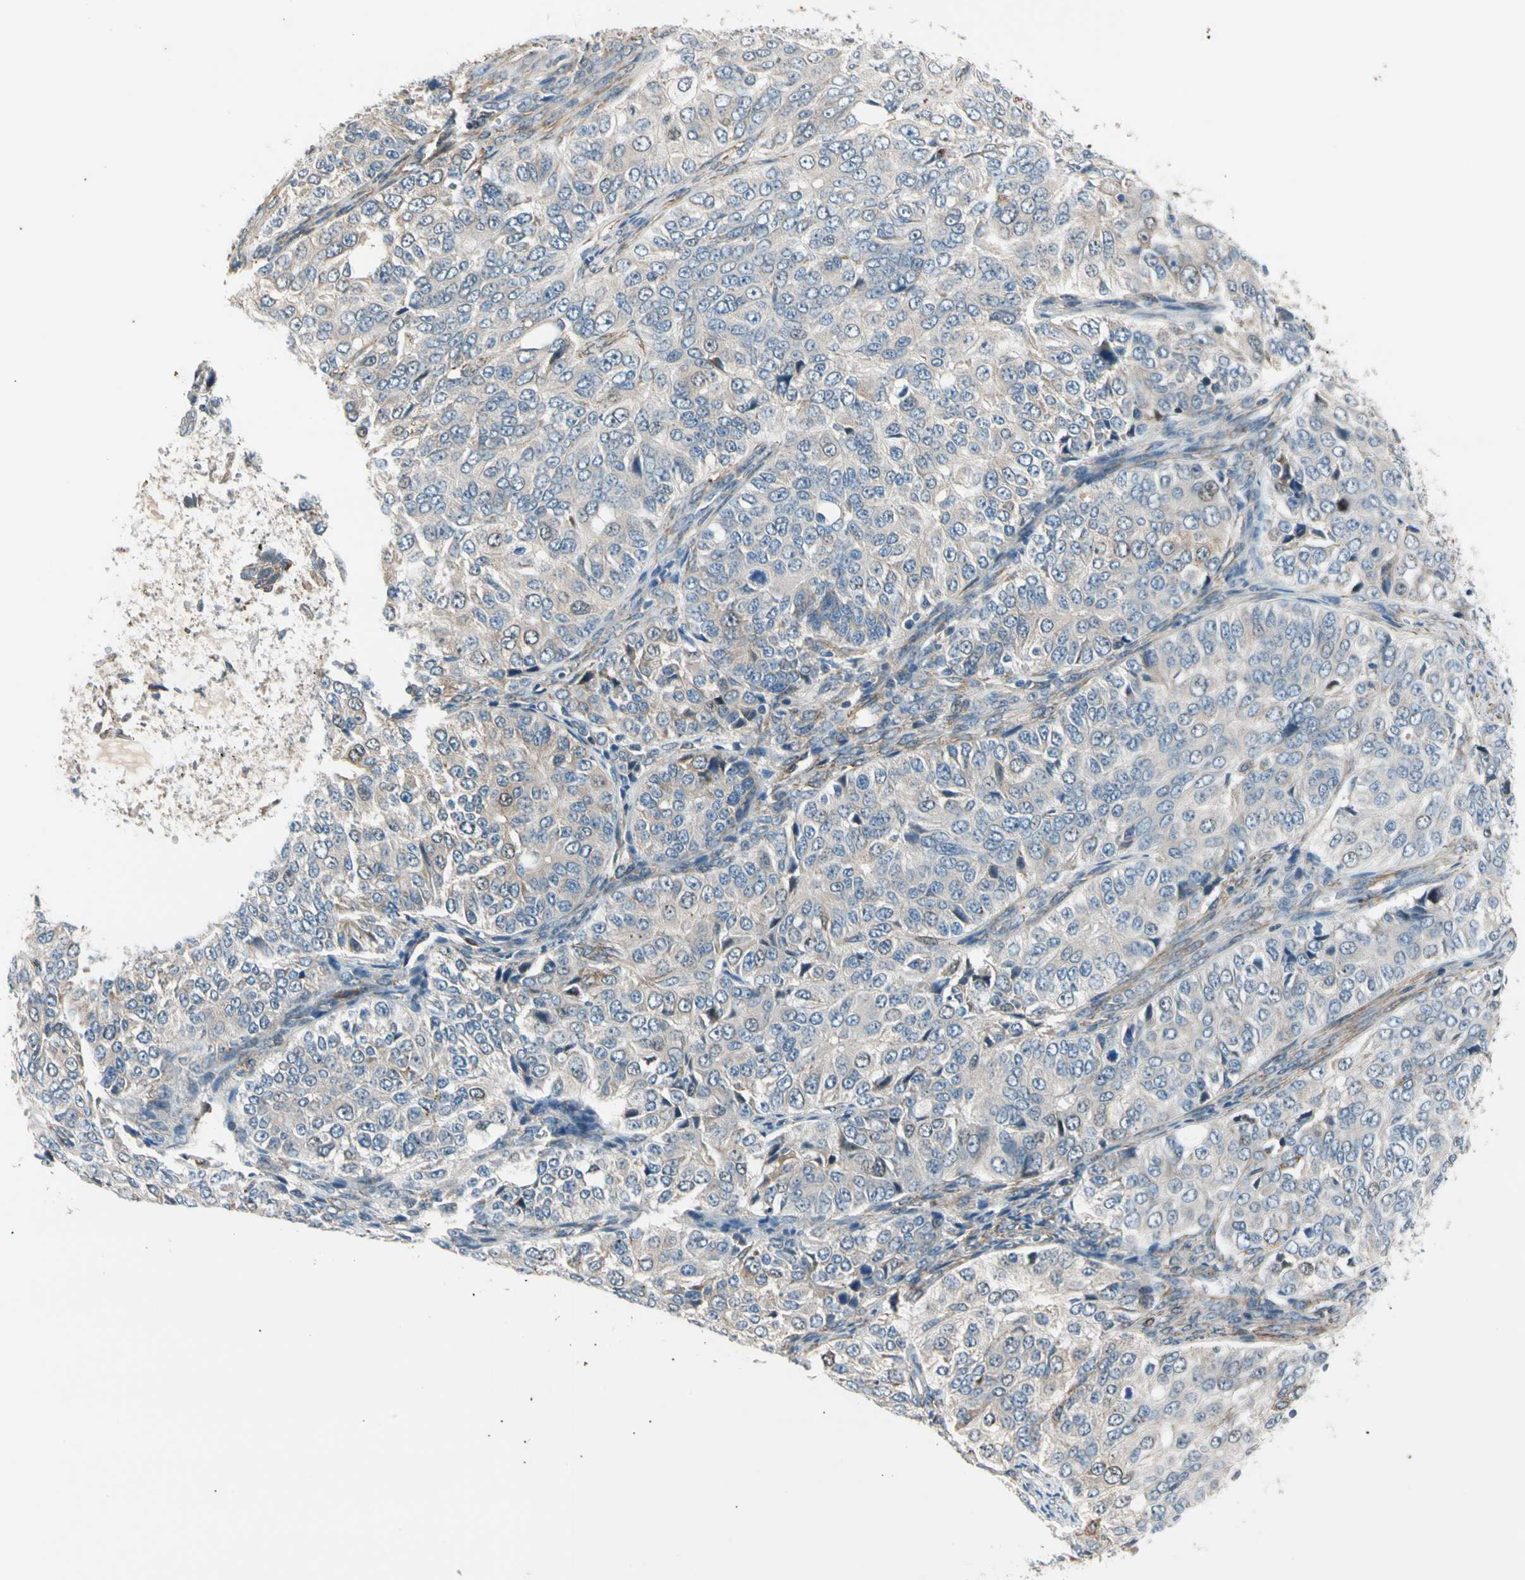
{"staining": {"intensity": "weak", "quantity": "25%-75%", "location": "cytoplasmic/membranous"}, "tissue": "ovarian cancer", "cell_type": "Tumor cells", "image_type": "cancer", "snomed": [{"axis": "morphology", "description": "Carcinoma, endometroid"}, {"axis": "topography", "description": "Ovary"}], "caption": "High-power microscopy captured an immunohistochemistry (IHC) histopathology image of ovarian cancer (endometroid carcinoma), revealing weak cytoplasmic/membranous expression in about 25%-75% of tumor cells.", "gene": "LIMK2", "patient": {"sex": "female", "age": 51}}